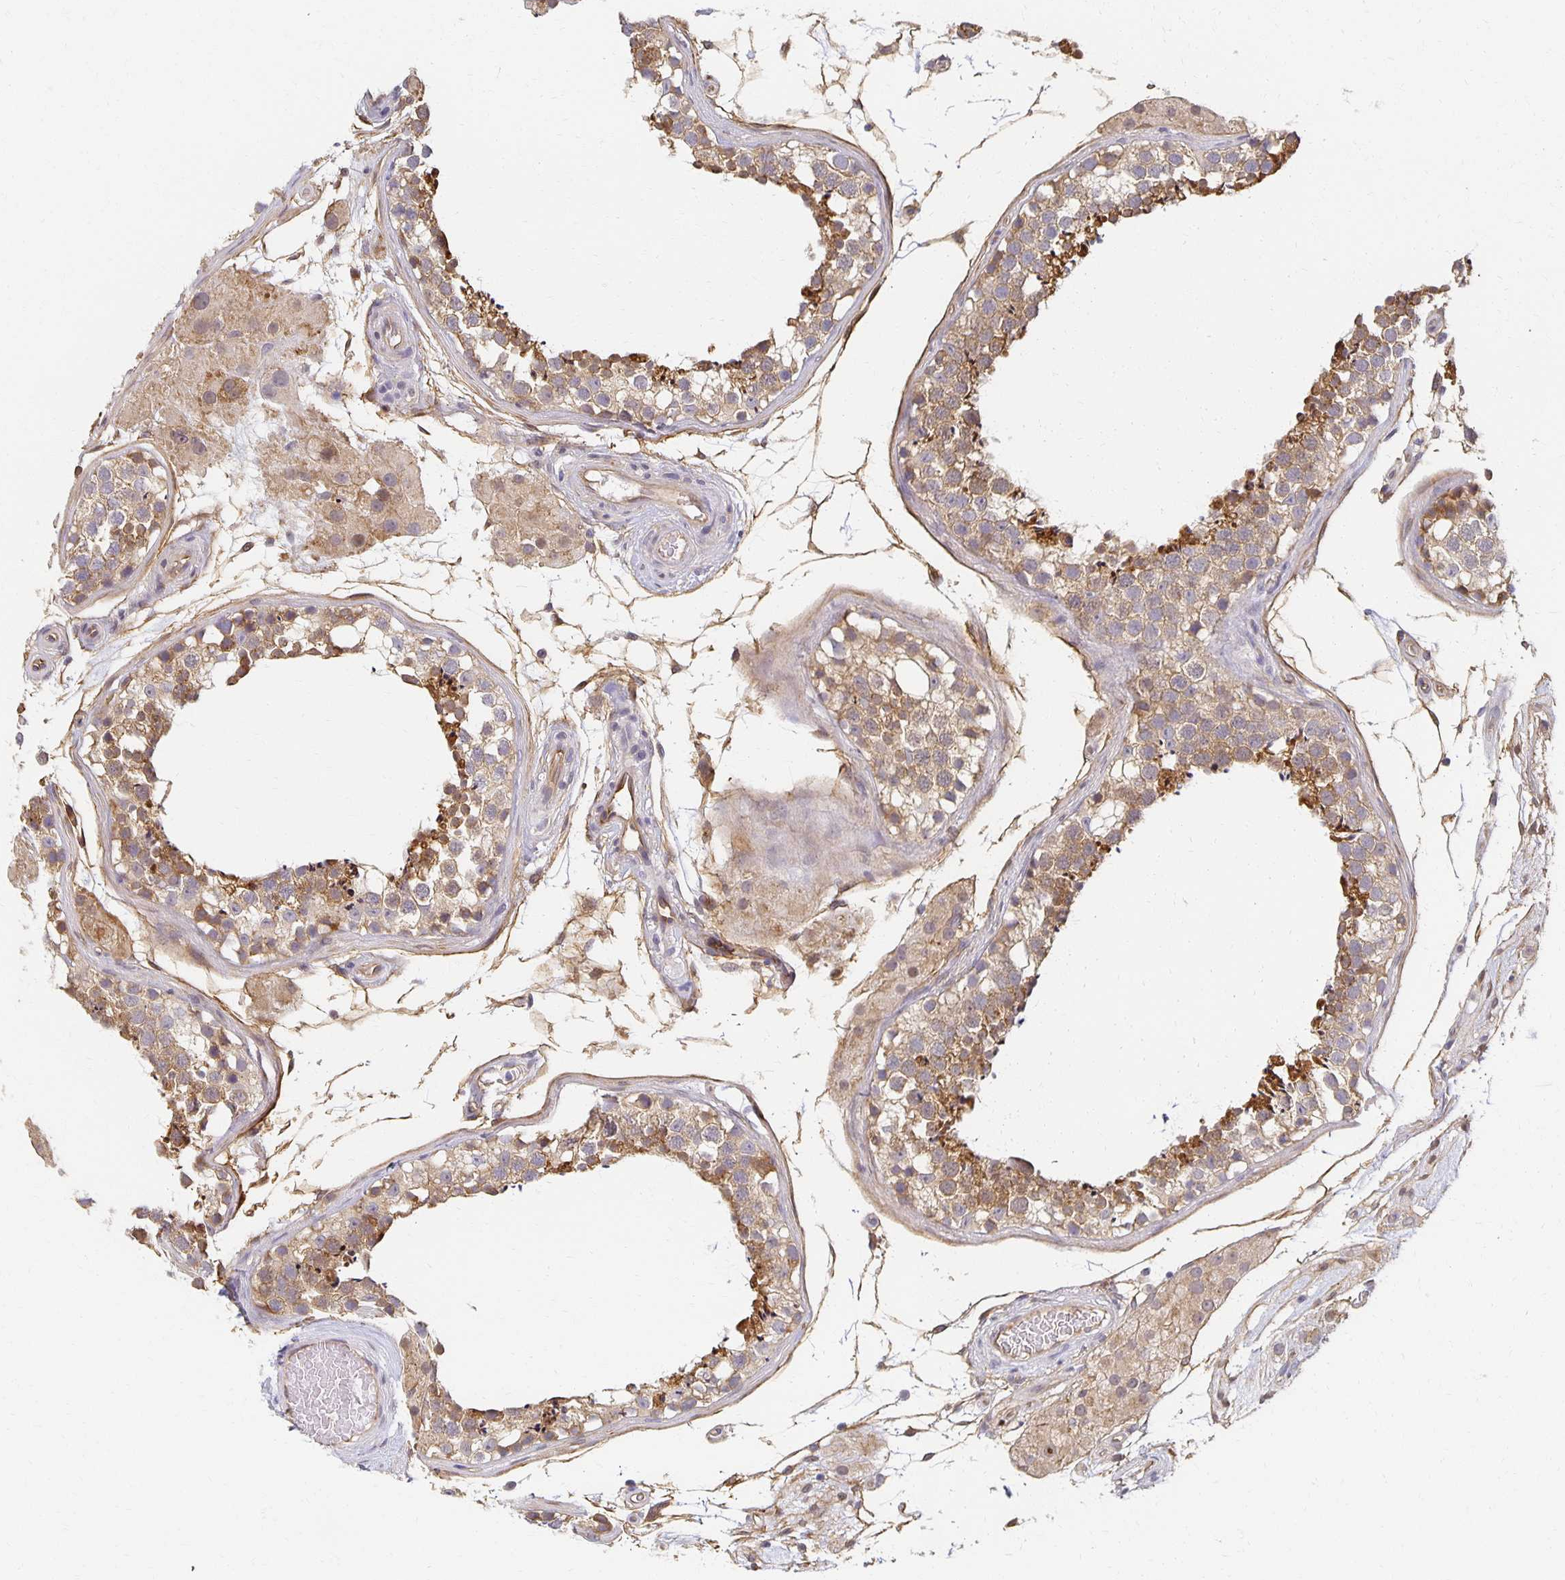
{"staining": {"intensity": "moderate", "quantity": "25%-75%", "location": "cytoplasmic/membranous"}, "tissue": "testis", "cell_type": "Cells in seminiferous ducts", "image_type": "normal", "snomed": [{"axis": "morphology", "description": "Normal tissue, NOS"}, {"axis": "morphology", "description": "Seminoma, NOS"}, {"axis": "topography", "description": "Testis"}], "caption": "Protein staining by IHC shows moderate cytoplasmic/membranous positivity in approximately 25%-75% of cells in seminiferous ducts in benign testis. (DAB (3,3'-diaminobenzidine) IHC with brightfield microscopy, high magnification).", "gene": "SORL1", "patient": {"sex": "male", "age": 65}}